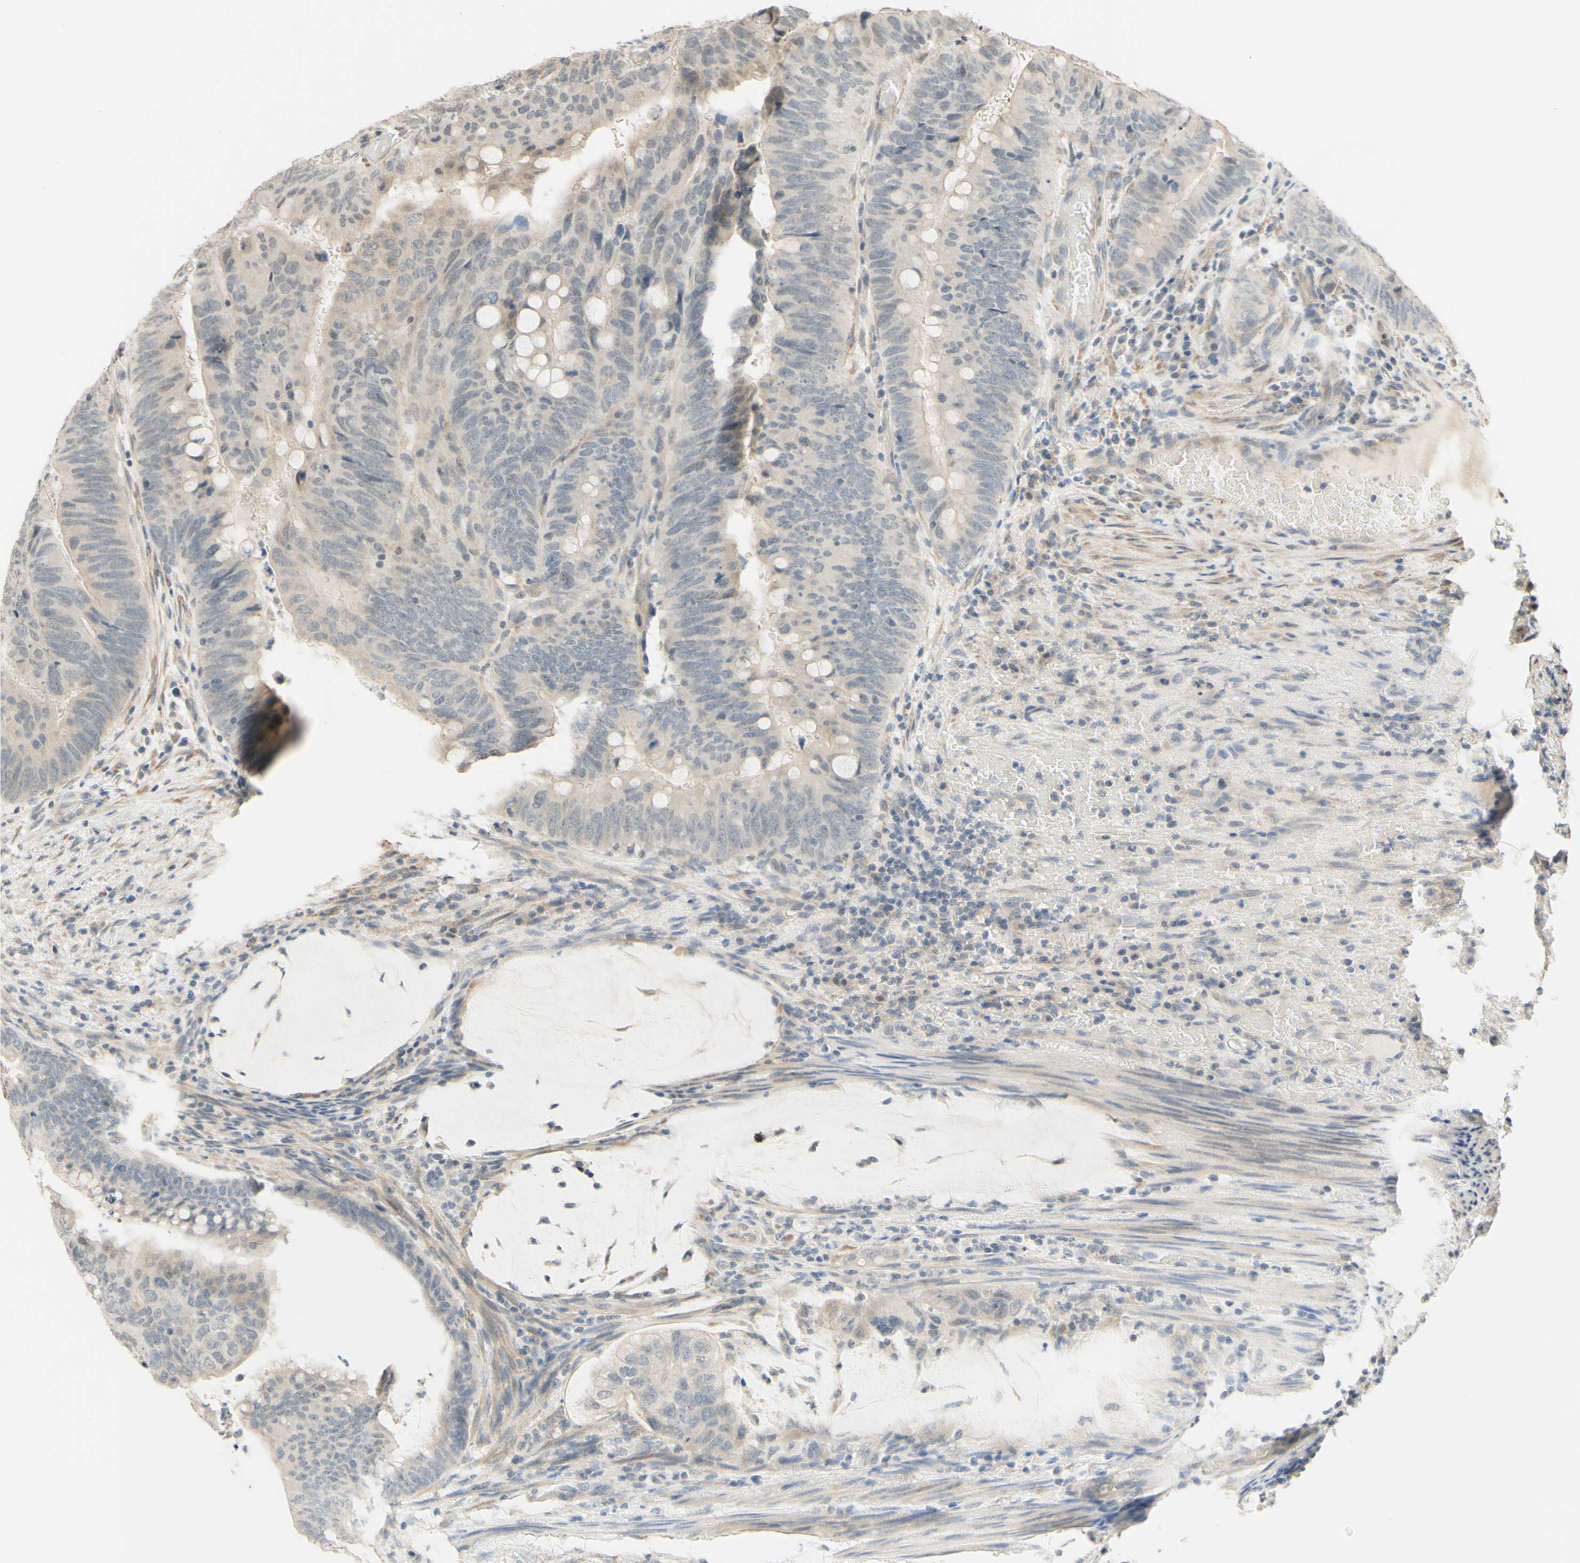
{"staining": {"intensity": "weak", "quantity": "<25%", "location": "cytoplasmic/membranous"}, "tissue": "colorectal cancer", "cell_type": "Tumor cells", "image_type": "cancer", "snomed": [{"axis": "morphology", "description": "Normal tissue, NOS"}, {"axis": "morphology", "description": "Adenocarcinoma, NOS"}, {"axis": "topography", "description": "Rectum"}, {"axis": "topography", "description": "Peripheral nerve tissue"}], "caption": "This is an IHC micrograph of human colorectal adenocarcinoma. There is no expression in tumor cells.", "gene": "MAG", "patient": {"sex": "male", "age": 92}}